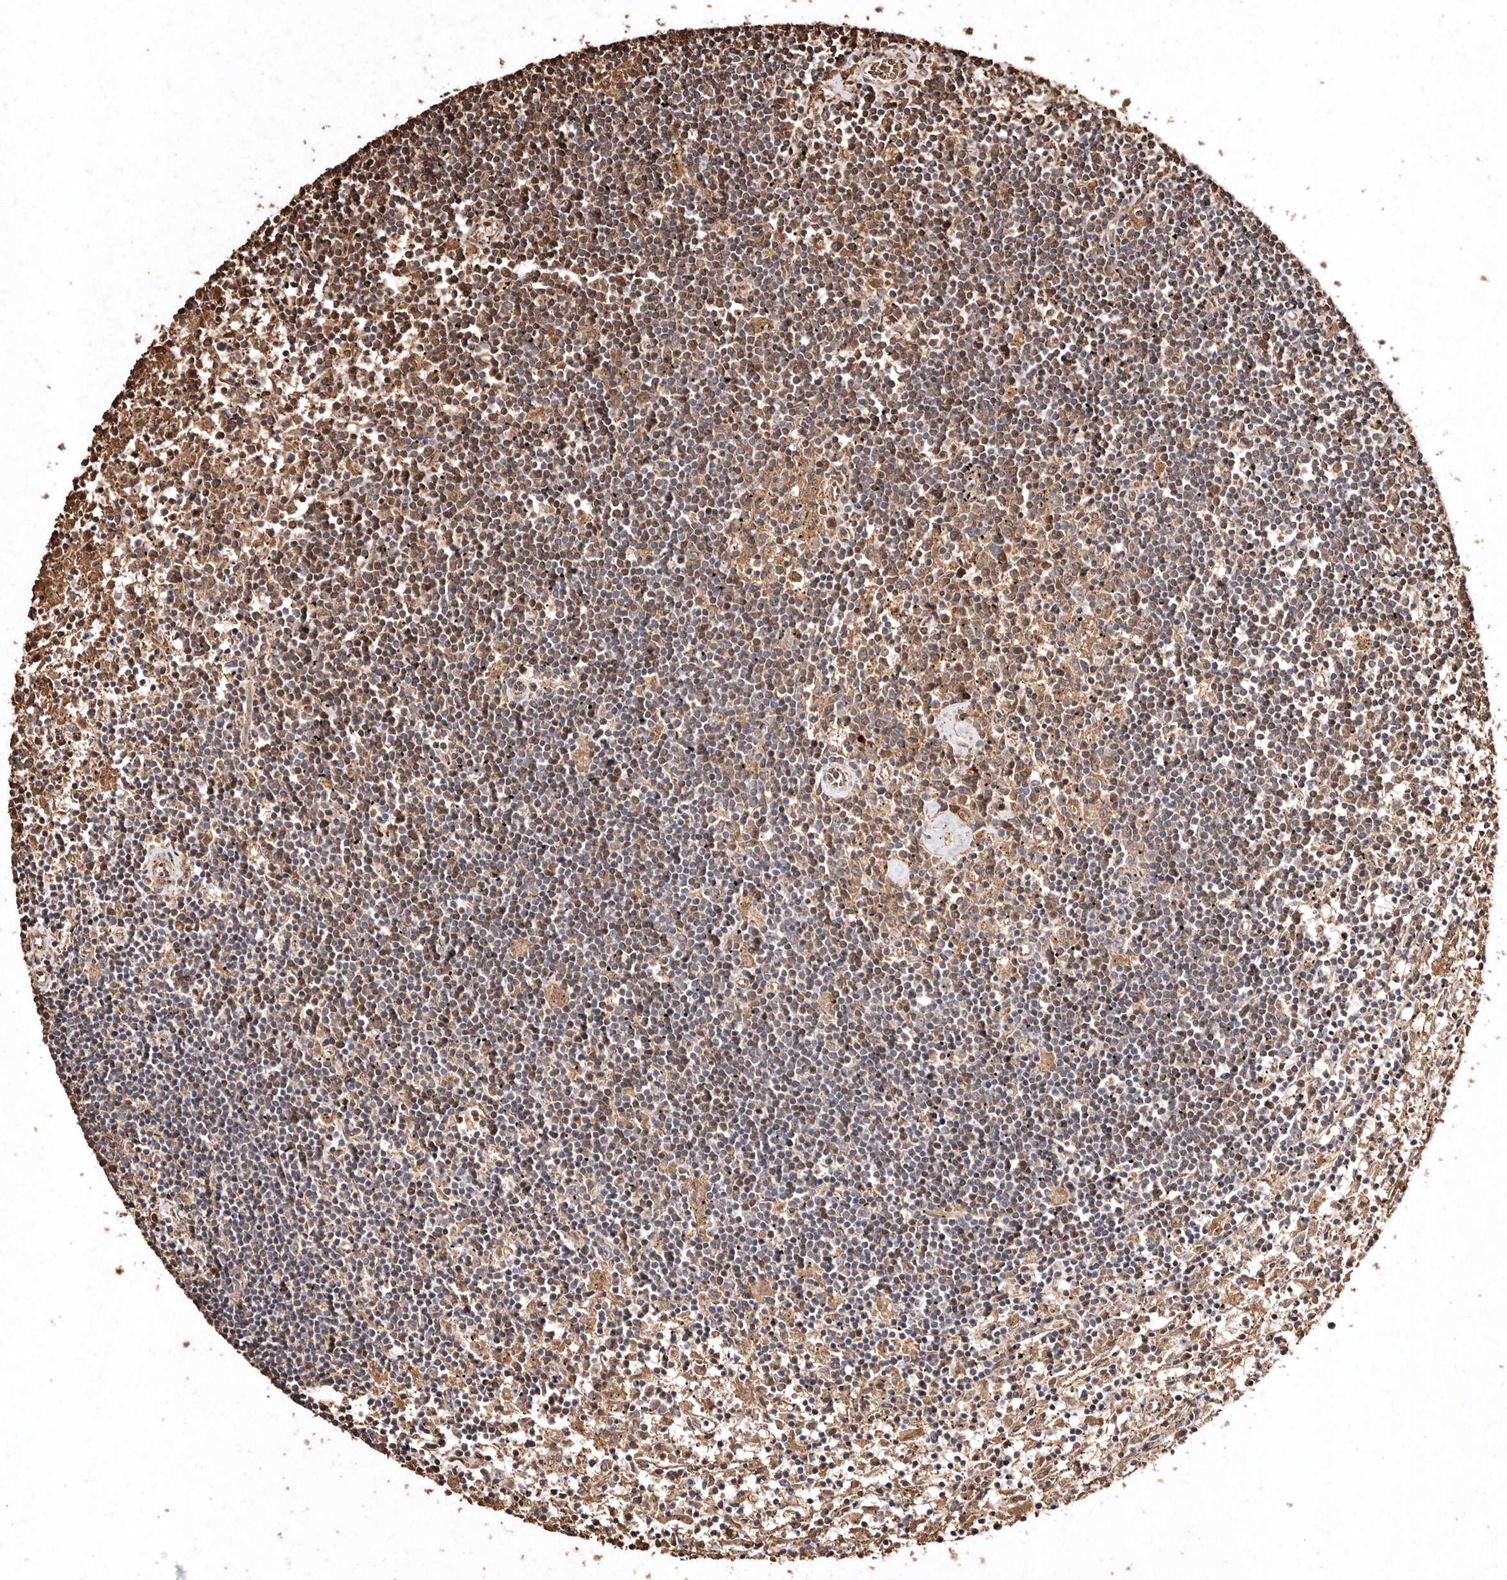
{"staining": {"intensity": "weak", "quantity": "25%-75%", "location": "cytoplasmic/membranous"}, "tissue": "lymphoma", "cell_type": "Tumor cells", "image_type": "cancer", "snomed": [{"axis": "morphology", "description": "Malignant lymphoma, non-Hodgkin's type, Low grade"}, {"axis": "topography", "description": "Spleen"}], "caption": "Protein staining by immunohistochemistry reveals weak cytoplasmic/membranous staining in about 25%-75% of tumor cells in lymphoma. (Brightfield microscopy of DAB IHC at high magnification).", "gene": "FARS2", "patient": {"sex": "male", "age": 76}}